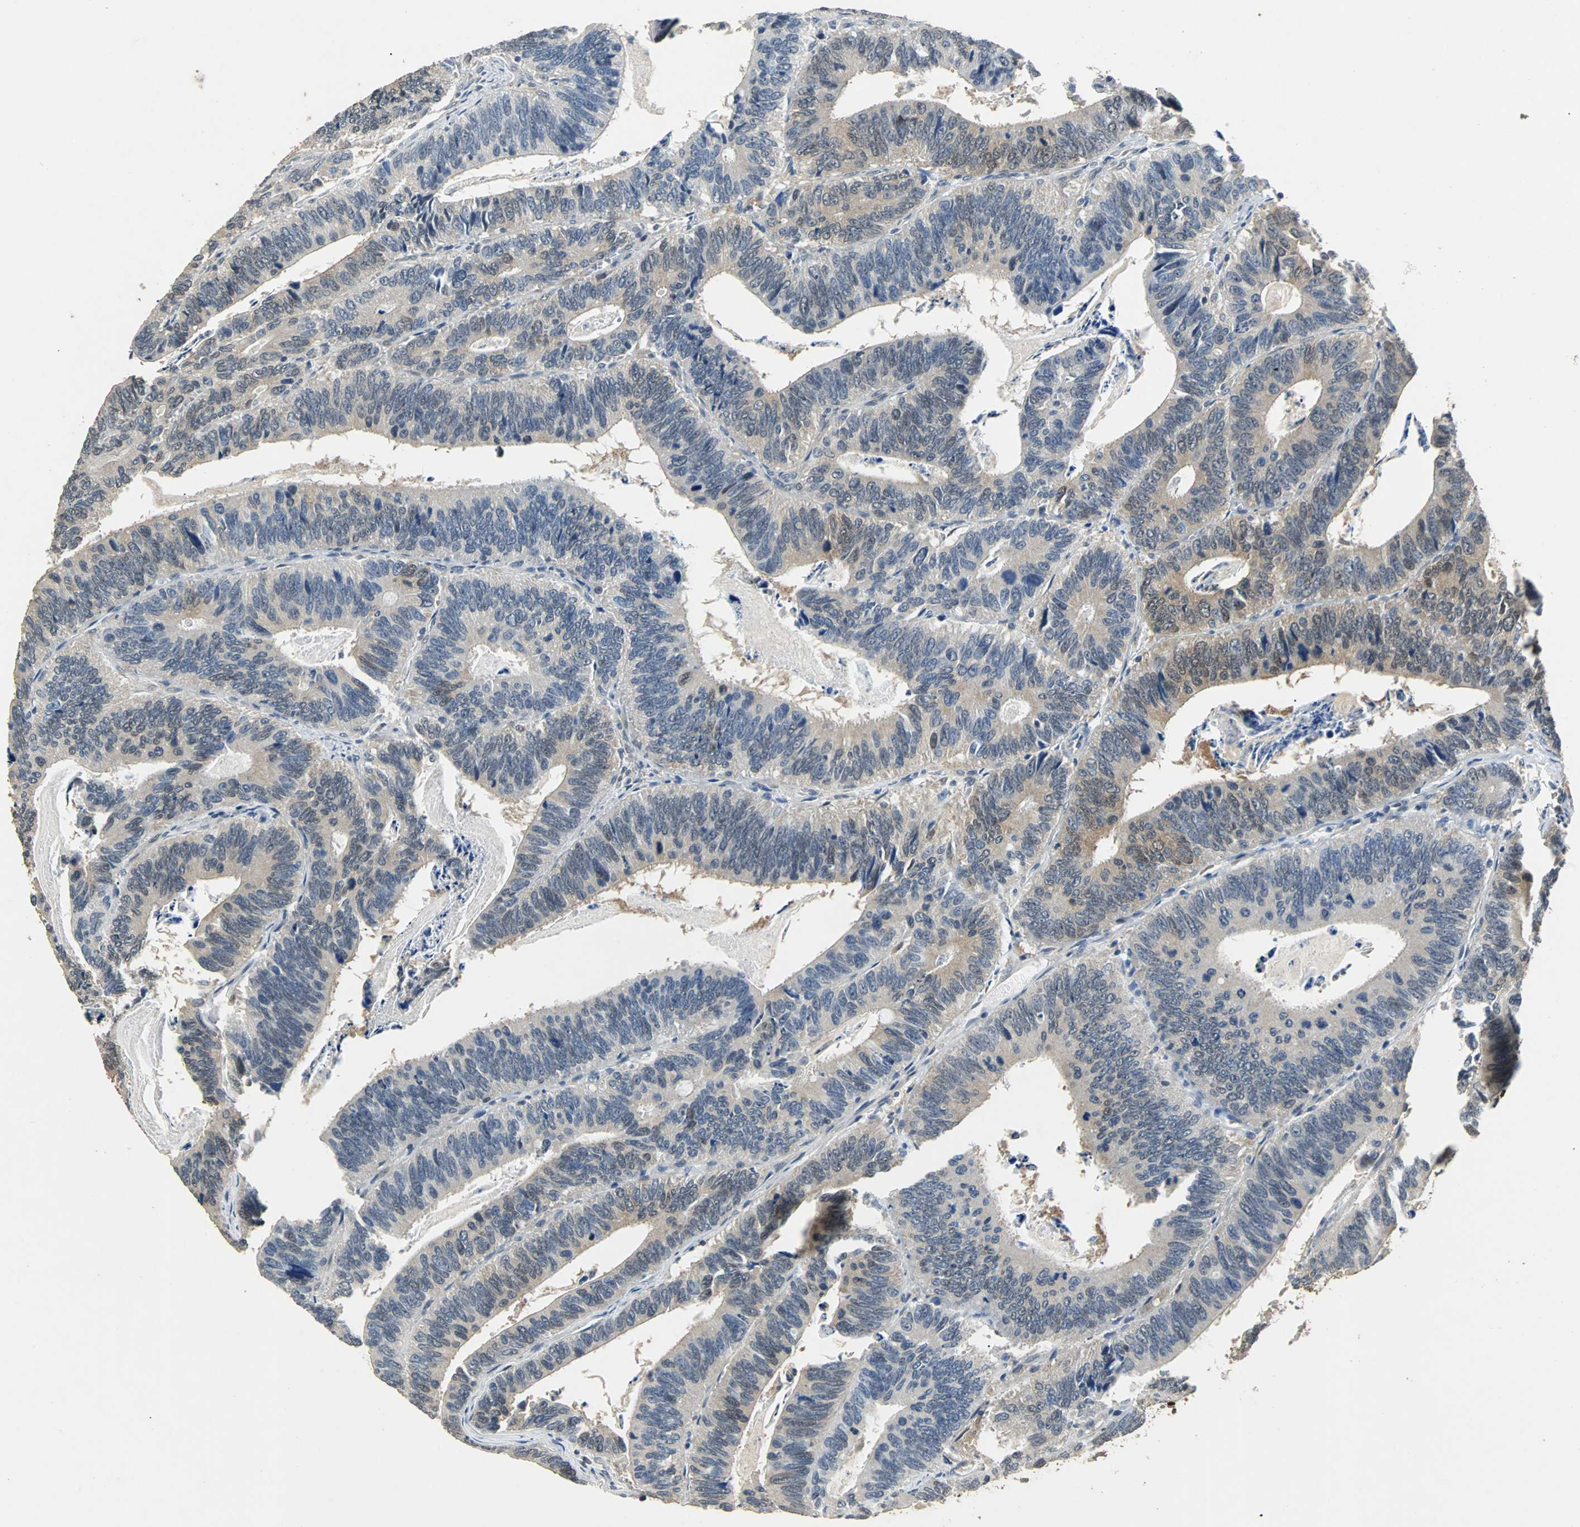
{"staining": {"intensity": "weak", "quantity": "<25%", "location": "cytoplasmic/membranous,nuclear"}, "tissue": "colorectal cancer", "cell_type": "Tumor cells", "image_type": "cancer", "snomed": [{"axis": "morphology", "description": "Adenocarcinoma, NOS"}, {"axis": "topography", "description": "Colon"}], "caption": "This is an immunohistochemistry histopathology image of human colorectal cancer (adenocarcinoma). There is no expression in tumor cells.", "gene": "PRDX6", "patient": {"sex": "male", "age": 72}}